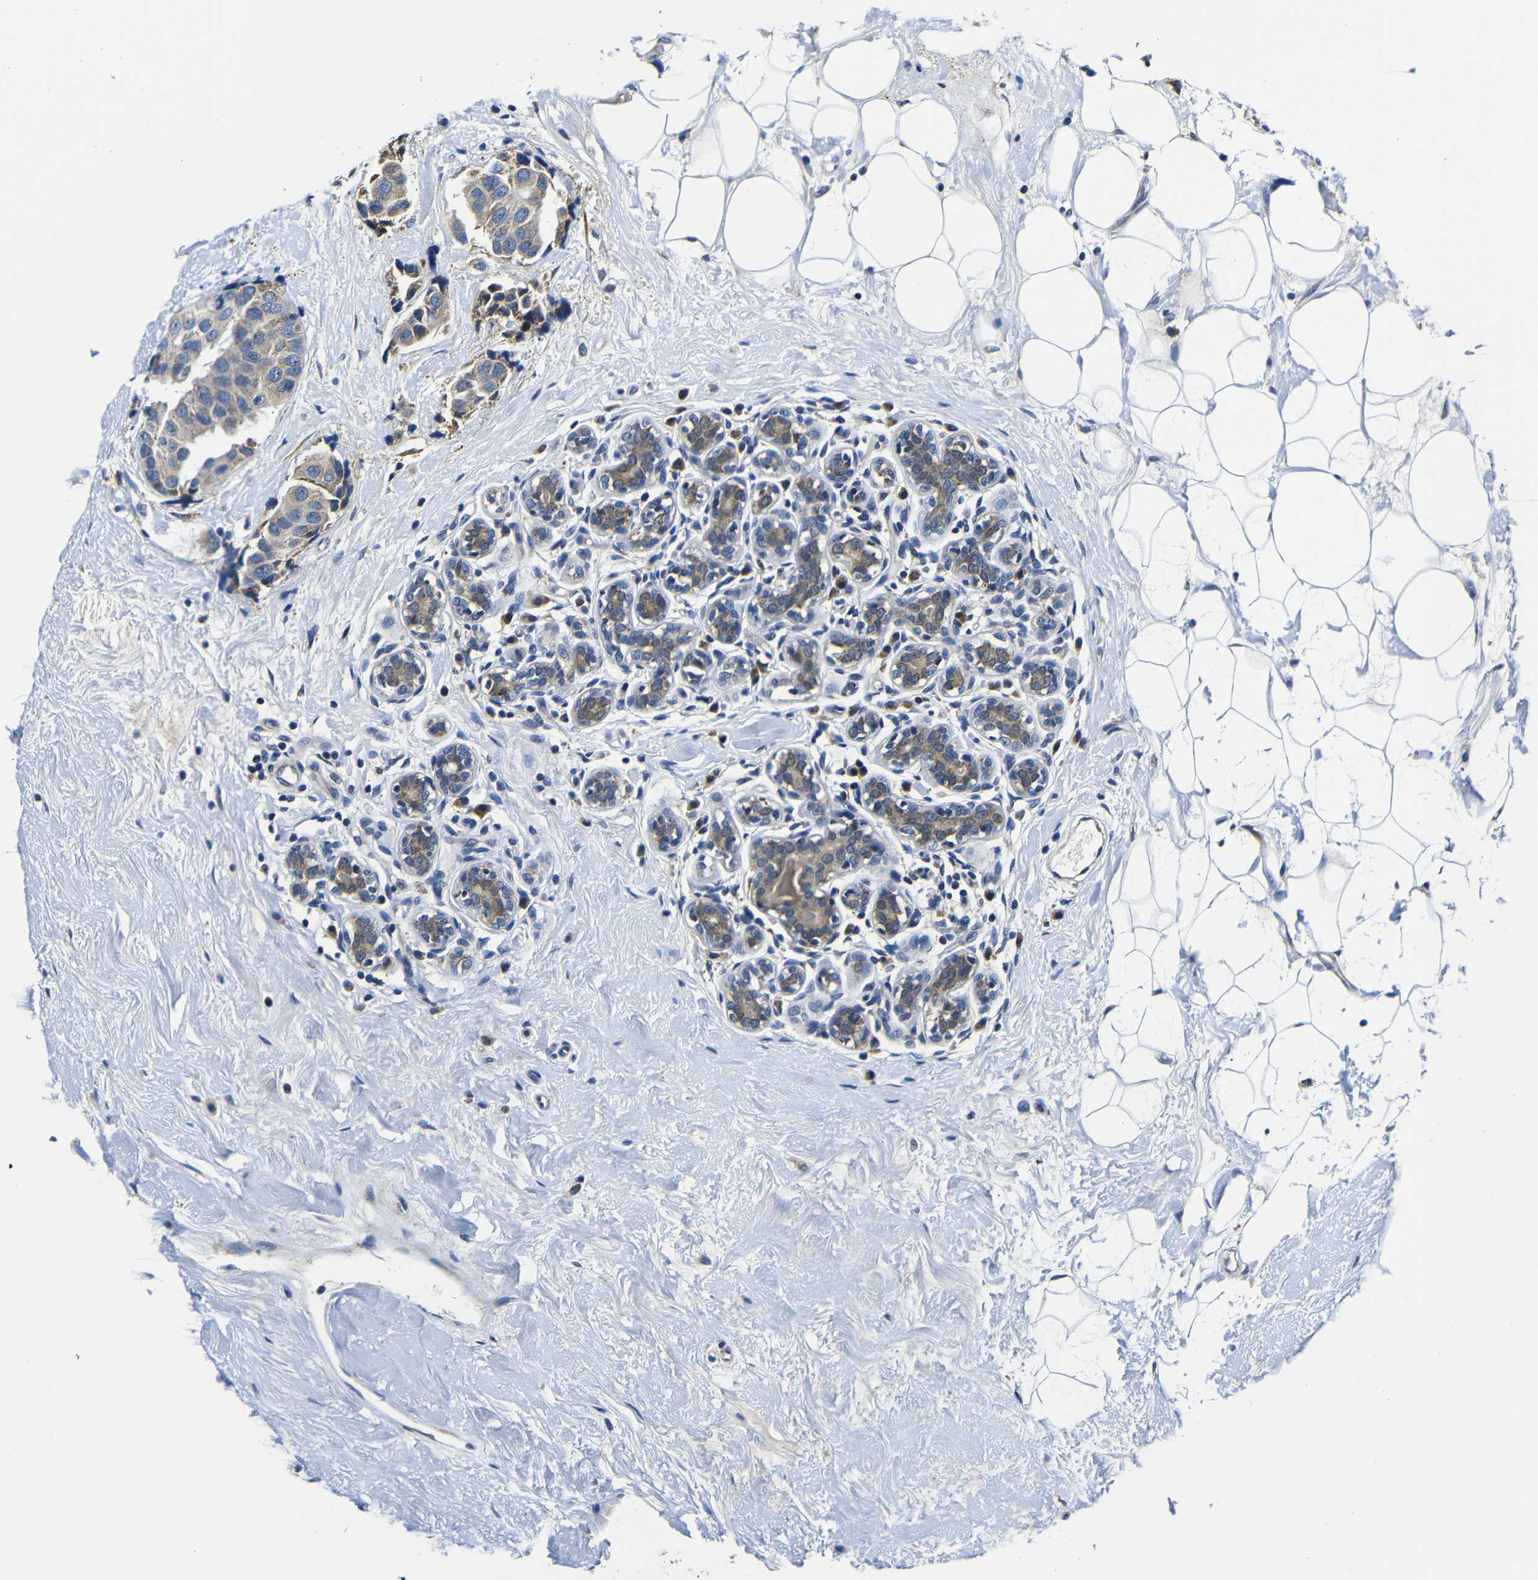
{"staining": {"intensity": "moderate", "quantity": ">75%", "location": "cytoplasmic/membranous"}, "tissue": "breast cancer", "cell_type": "Tumor cells", "image_type": "cancer", "snomed": [{"axis": "morphology", "description": "Normal tissue, NOS"}, {"axis": "morphology", "description": "Duct carcinoma"}, {"axis": "topography", "description": "Breast"}], "caption": "Brown immunohistochemical staining in human breast intraductal carcinoma reveals moderate cytoplasmic/membranous staining in approximately >75% of tumor cells.", "gene": "FKBP14", "patient": {"sex": "female", "age": 39}}